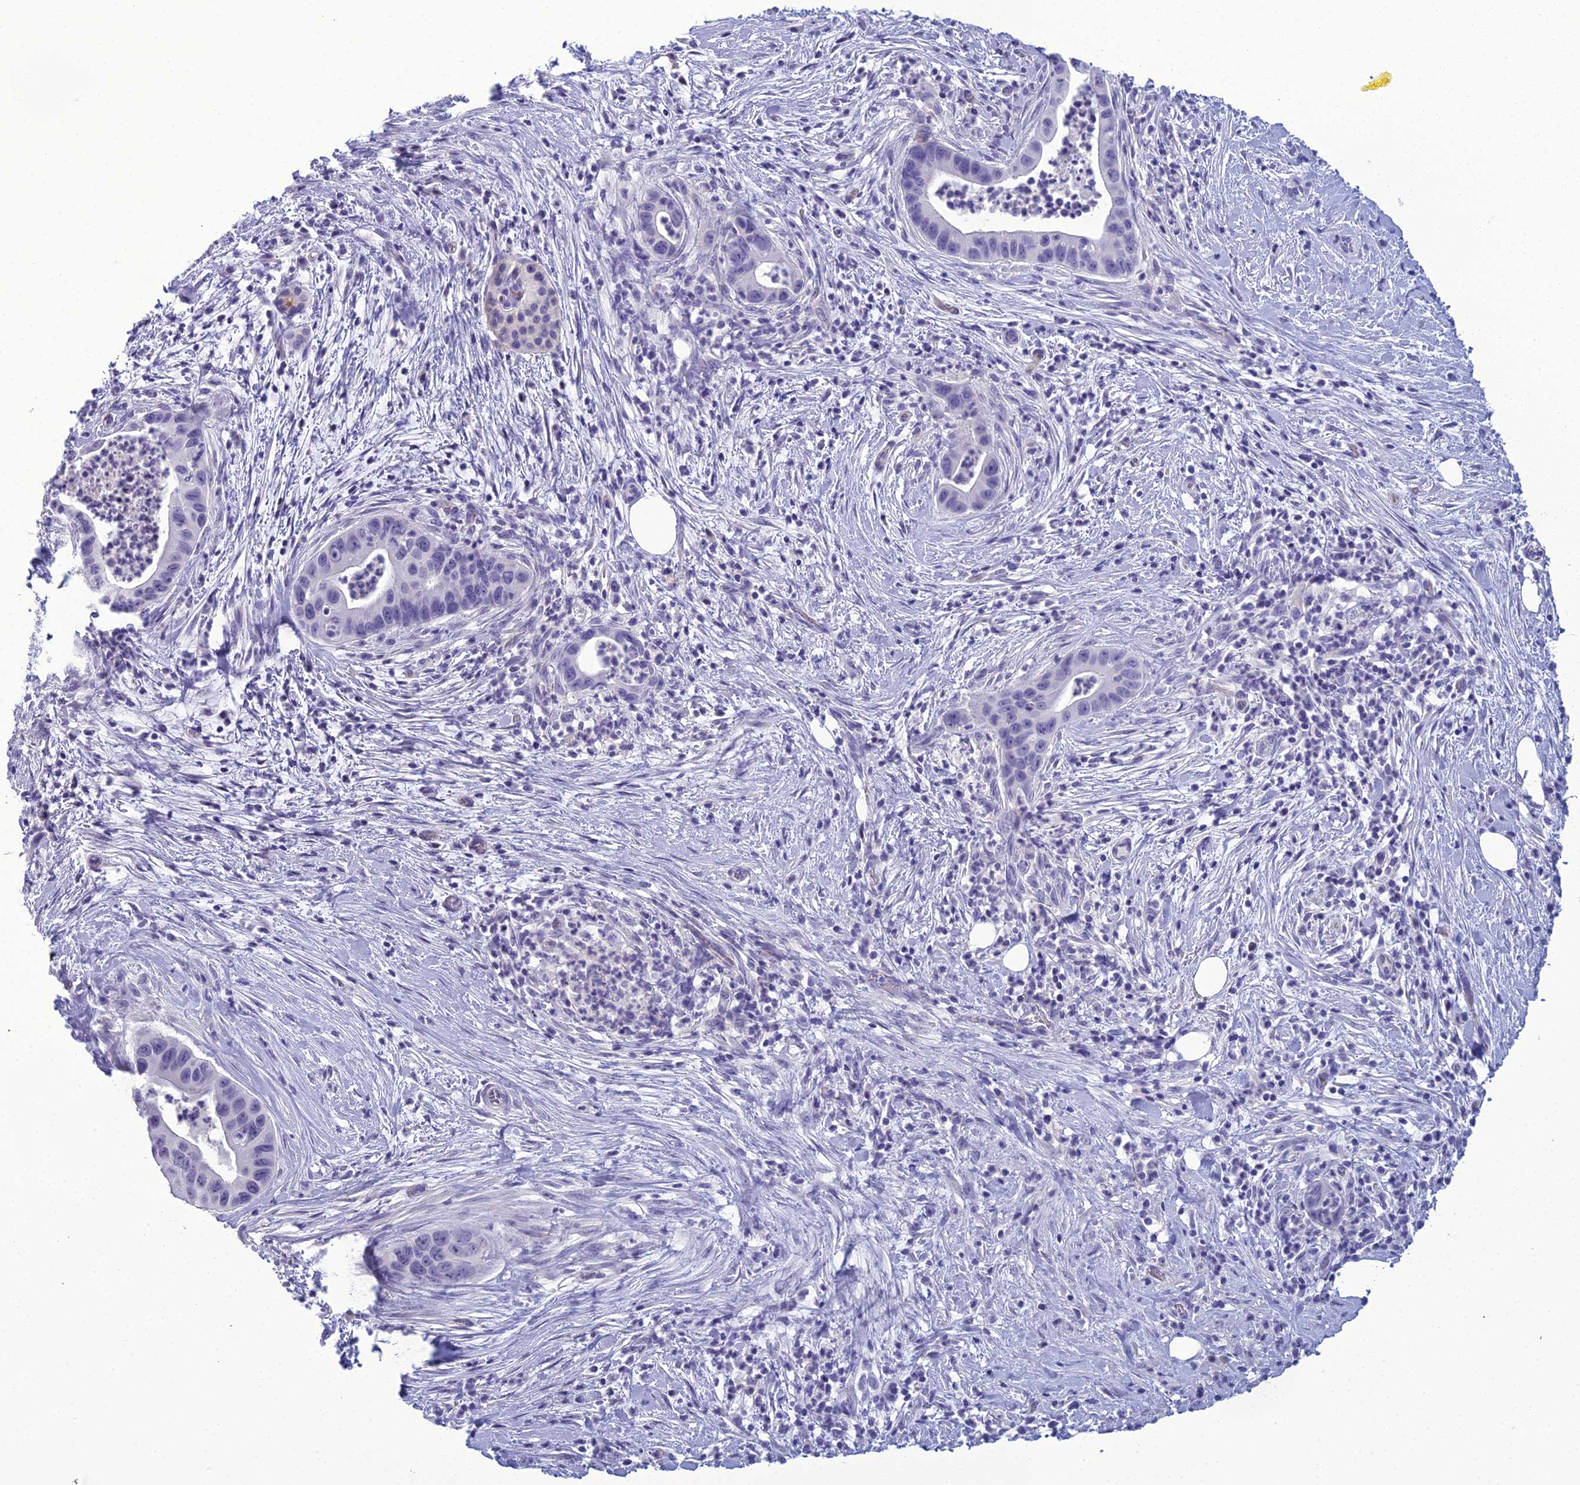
{"staining": {"intensity": "negative", "quantity": "none", "location": "none"}, "tissue": "pancreatic cancer", "cell_type": "Tumor cells", "image_type": "cancer", "snomed": [{"axis": "morphology", "description": "Adenocarcinoma, NOS"}, {"axis": "topography", "description": "Pancreas"}], "caption": "A histopathology image of human pancreatic cancer is negative for staining in tumor cells.", "gene": "ACE", "patient": {"sex": "male", "age": 73}}